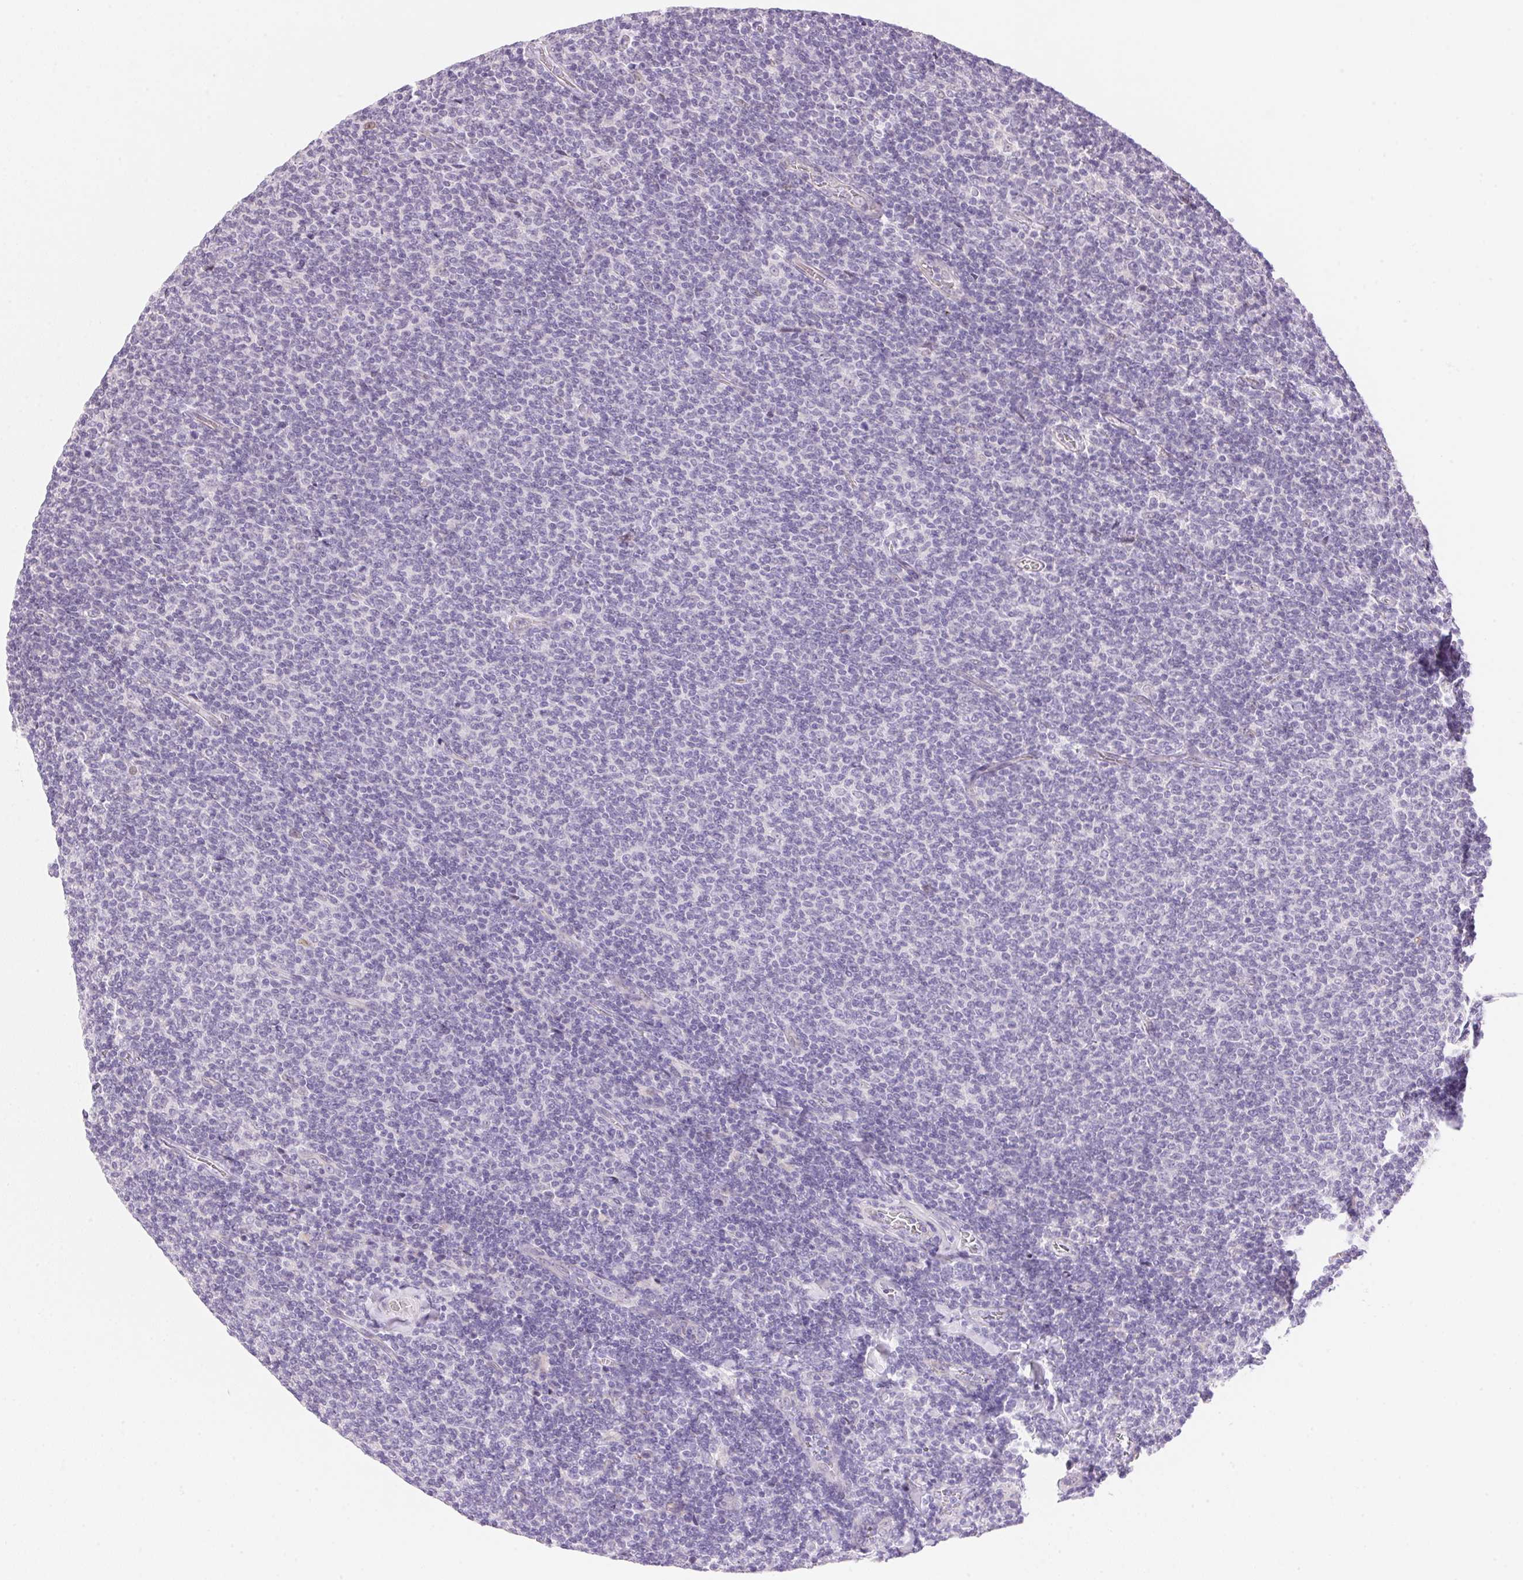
{"staining": {"intensity": "negative", "quantity": "none", "location": "none"}, "tissue": "lymphoma", "cell_type": "Tumor cells", "image_type": "cancer", "snomed": [{"axis": "morphology", "description": "Malignant lymphoma, non-Hodgkin's type, Low grade"}, {"axis": "topography", "description": "Lymph node"}], "caption": "There is no significant expression in tumor cells of low-grade malignant lymphoma, non-Hodgkin's type.", "gene": "TEKT1", "patient": {"sex": "male", "age": 52}}